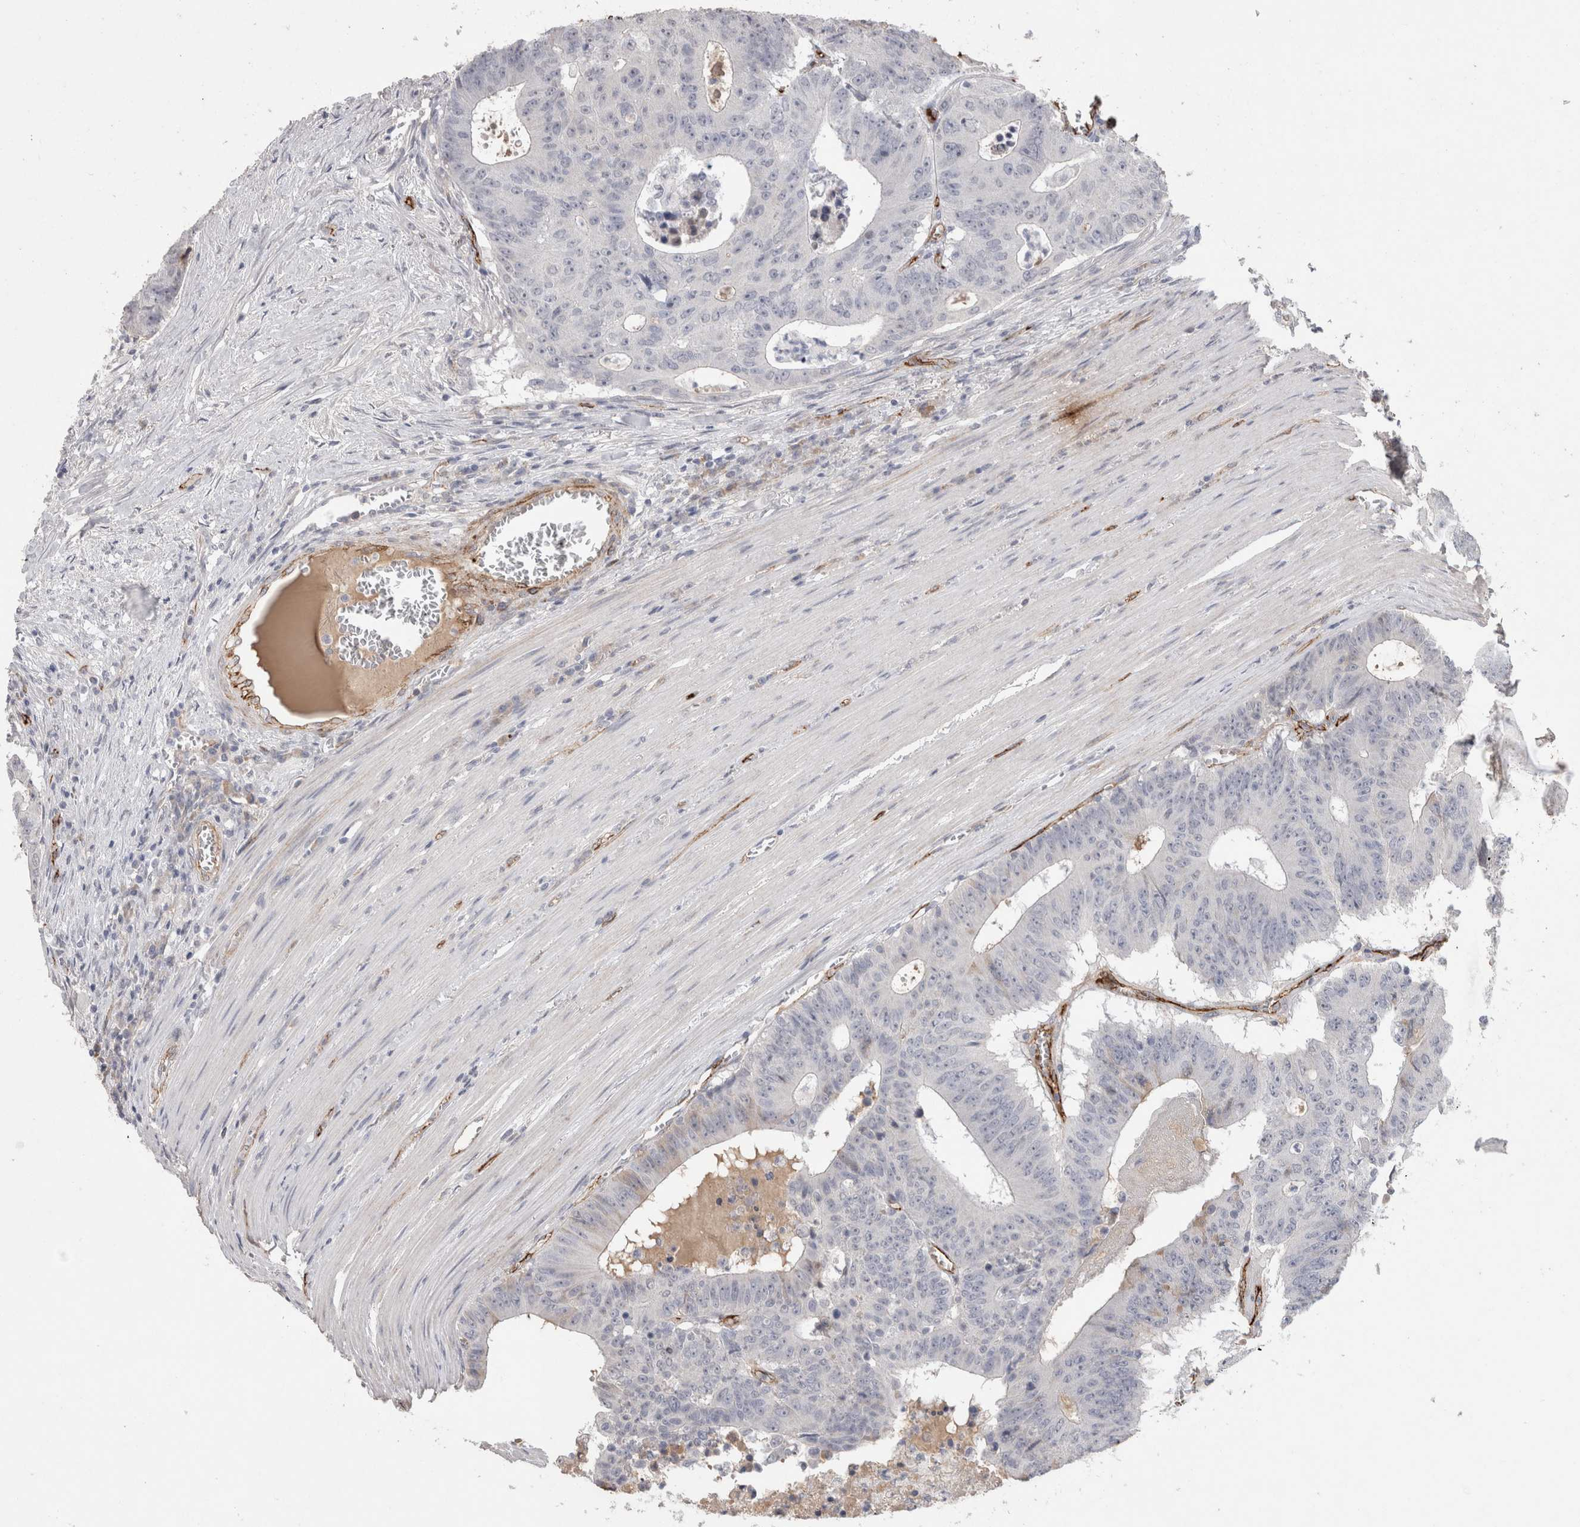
{"staining": {"intensity": "negative", "quantity": "none", "location": "none"}, "tissue": "colorectal cancer", "cell_type": "Tumor cells", "image_type": "cancer", "snomed": [{"axis": "morphology", "description": "Adenocarcinoma, NOS"}, {"axis": "topography", "description": "Colon"}], "caption": "Immunohistochemical staining of human colorectal cancer (adenocarcinoma) displays no significant positivity in tumor cells. Brightfield microscopy of immunohistochemistry stained with DAB (brown) and hematoxylin (blue), captured at high magnification.", "gene": "CDH13", "patient": {"sex": "male", "age": 87}}